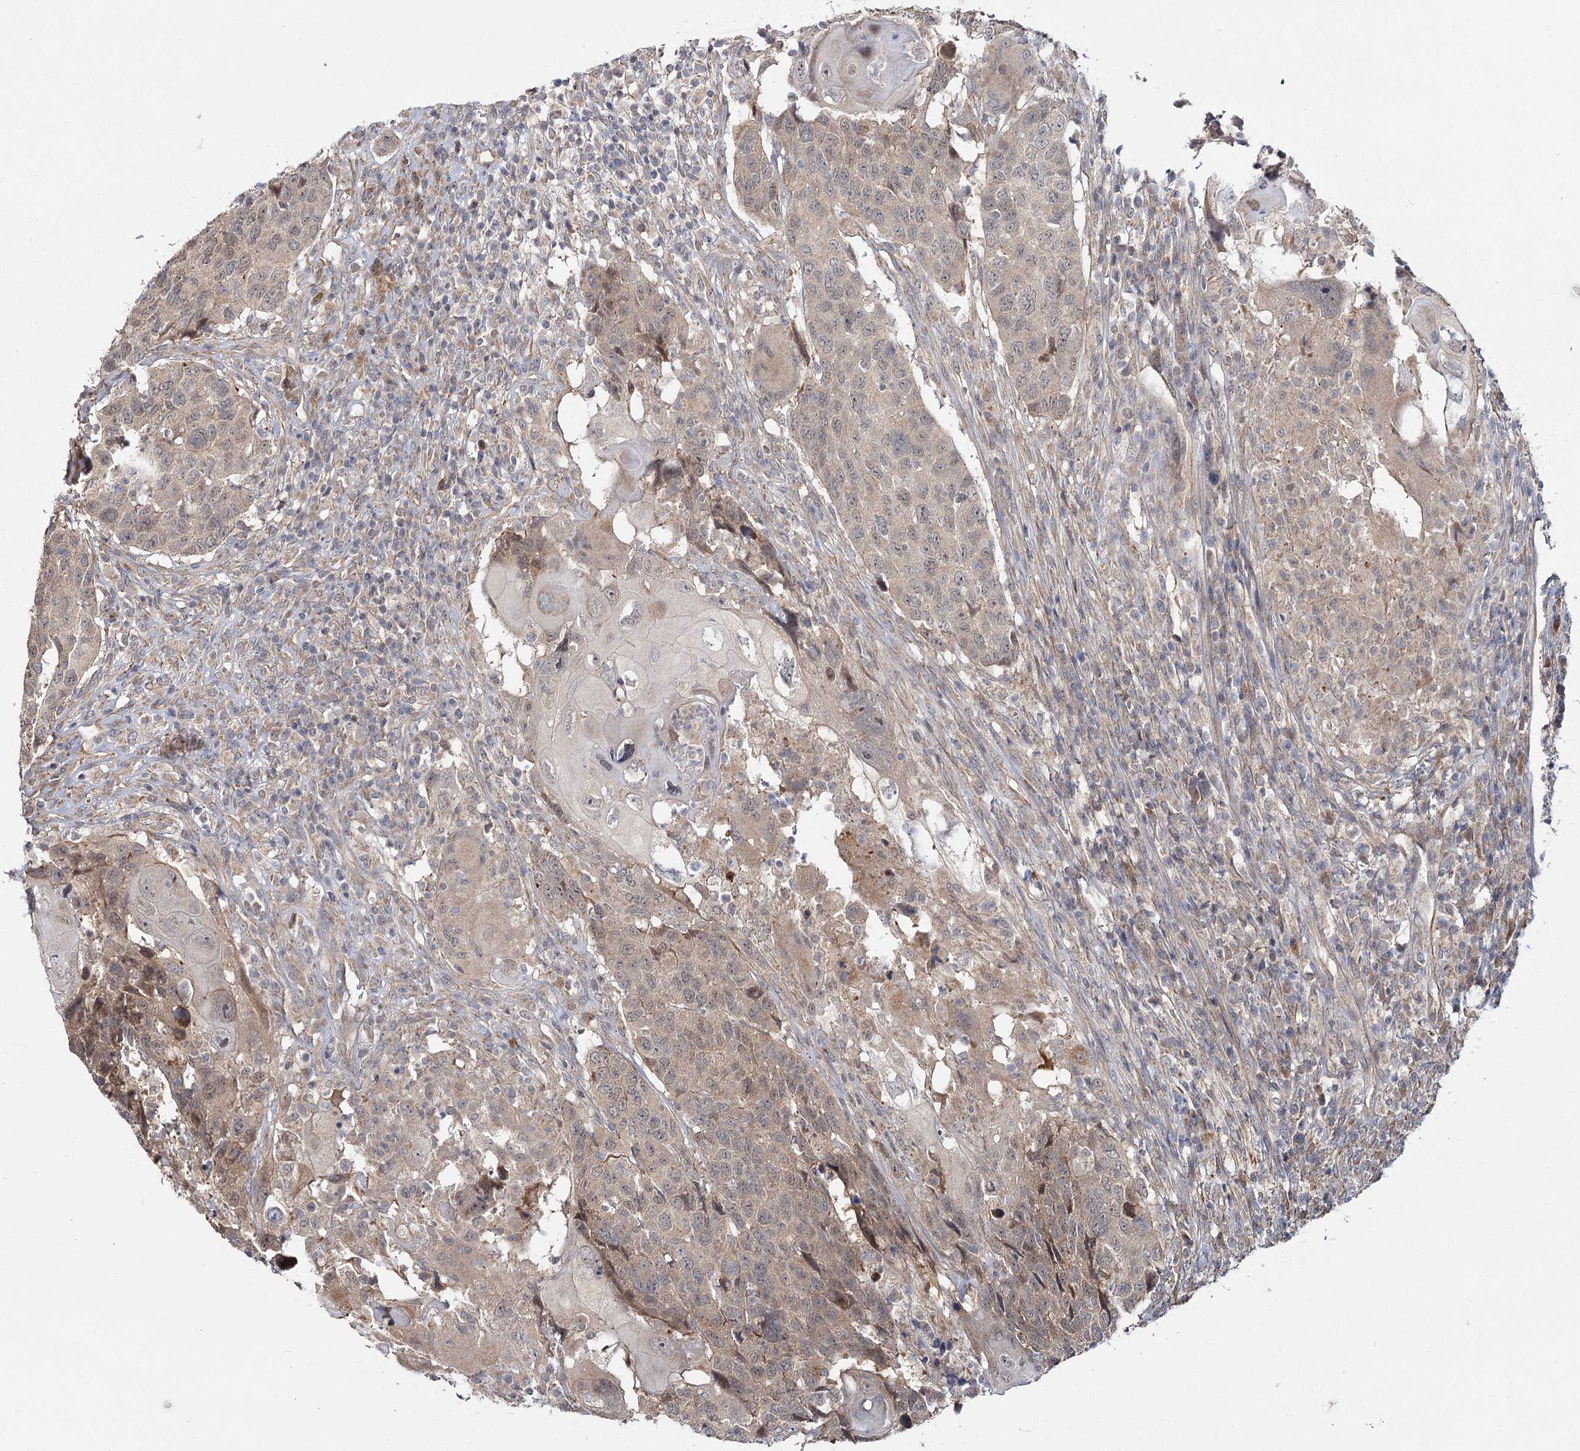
{"staining": {"intensity": "weak", "quantity": "25%-75%", "location": "cytoplasmic/membranous"}, "tissue": "head and neck cancer", "cell_type": "Tumor cells", "image_type": "cancer", "snomed": [{"axis": "morphology", "description": "Squamous cell carcinoma, NOS"}, {"axis": "topography", "description": "Head-Neck"}], "caption": "Immunohistochemistry (DAB (3,3'-diaminobenzidine)) staining of human squamous cell carcinoma (head and neck) exhibits weak cytoplasmic/membranous protein expression in about 25%-75% of tumor cells. The staining is performed using DAB brown chromogen to label protein expression. The nuclei are counter-stained blue using hematoxylin.", "gene": "TBC1D9B", "patient": {"sex": "male", "age": 66}}